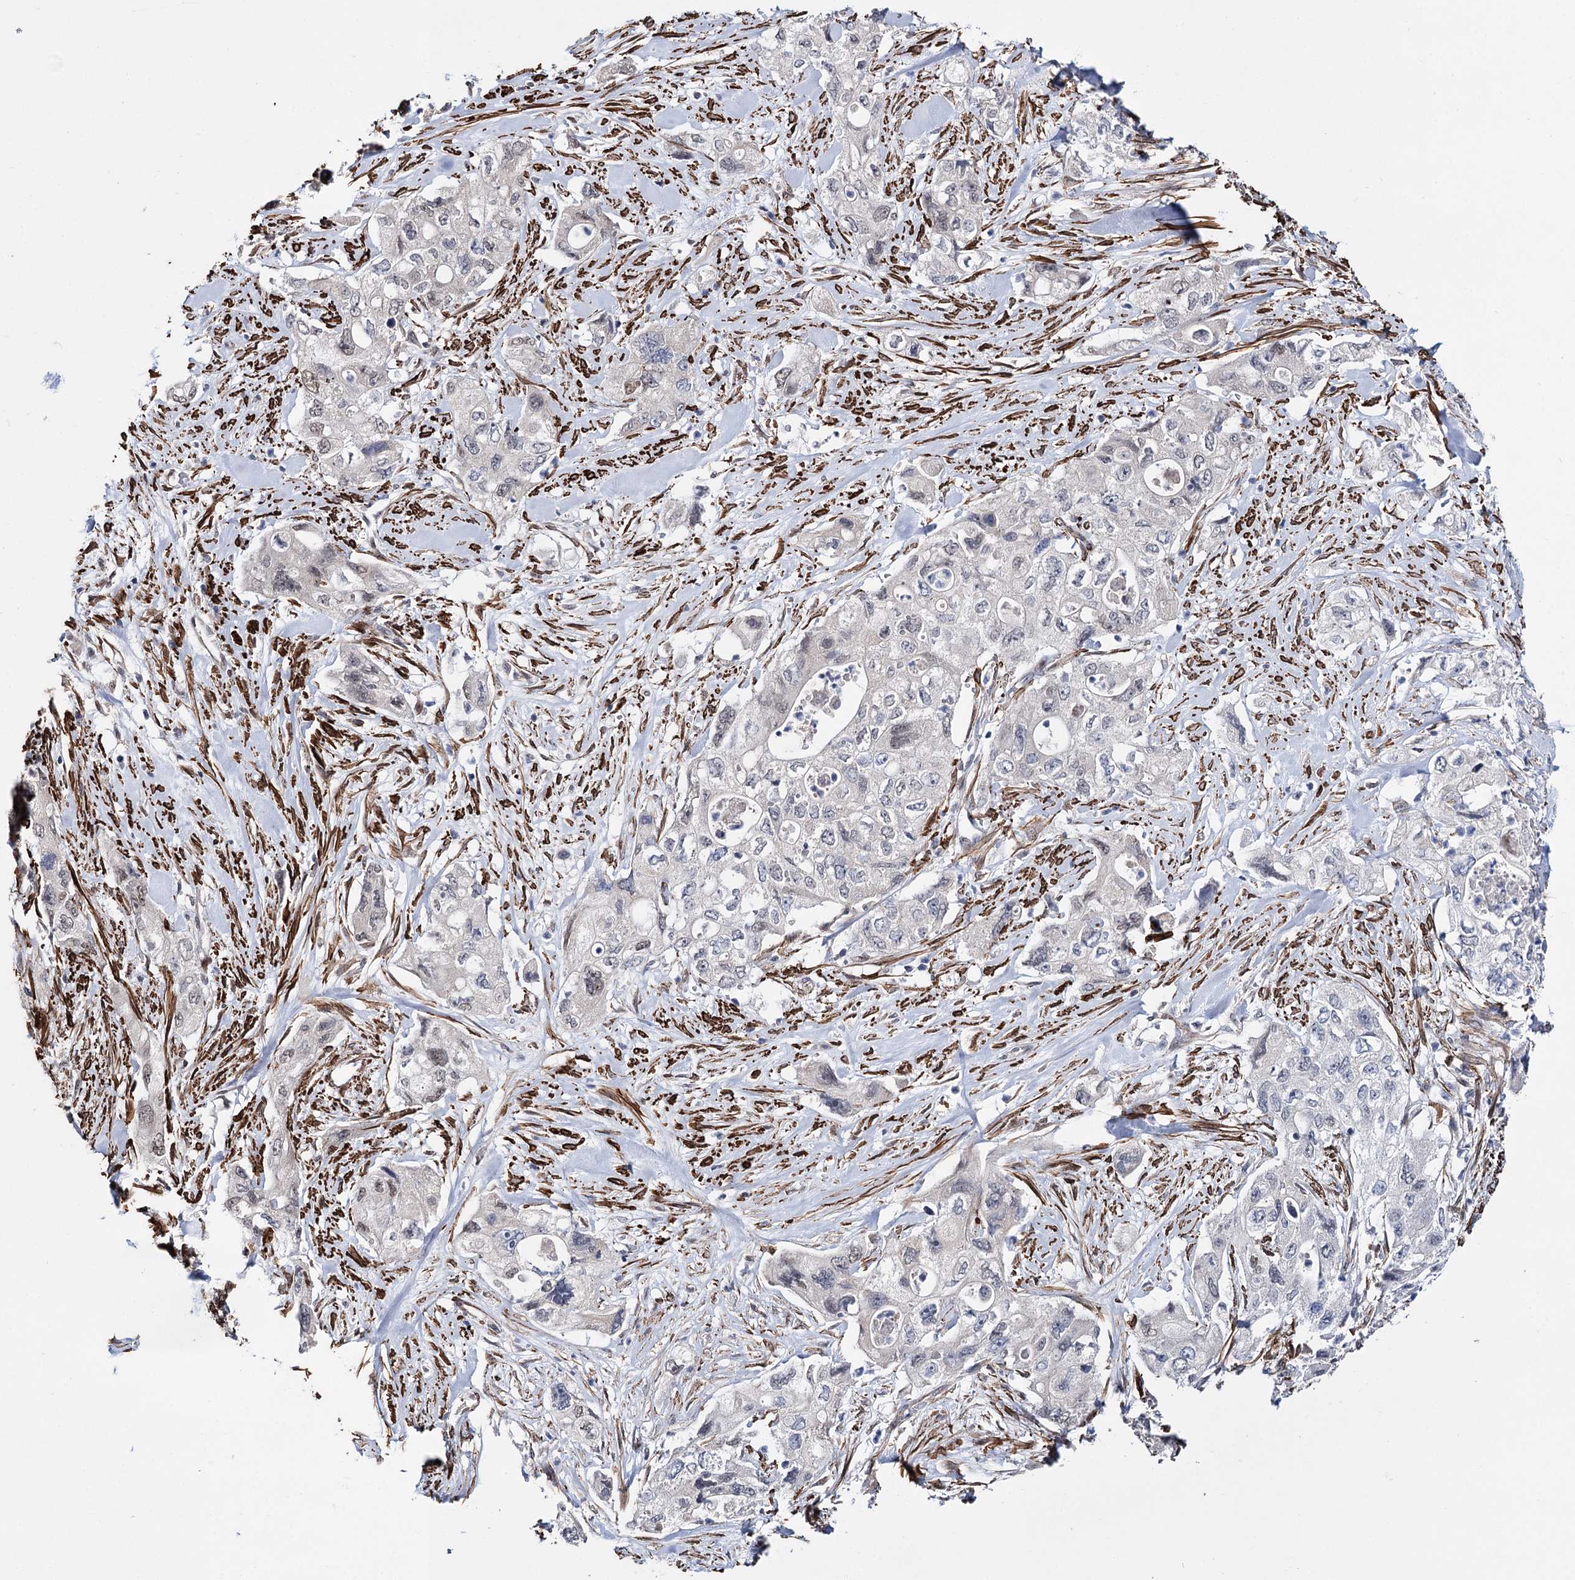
{"staining": {"intensity": "negative", "quantity": "none", "location": "none"}, "tissue": "pancreatic cancer", "cell_type": "Tumor cells", "image_type": "cancer", "snomed": [{"axis": "morphology", "description": "Adenocarcinoma, NOS"}, {"axis": "topography", "description": "Pancreas"}], "caption": "This micrograph is of adenocarcinoma (pancreatic) stained with IHC to label a protein in brown with the nuclei are counter-stained blue. There is no positivity in tumor cells.", "gene": "CFAP46", "patient": {"sex": "female", "age": 73}}